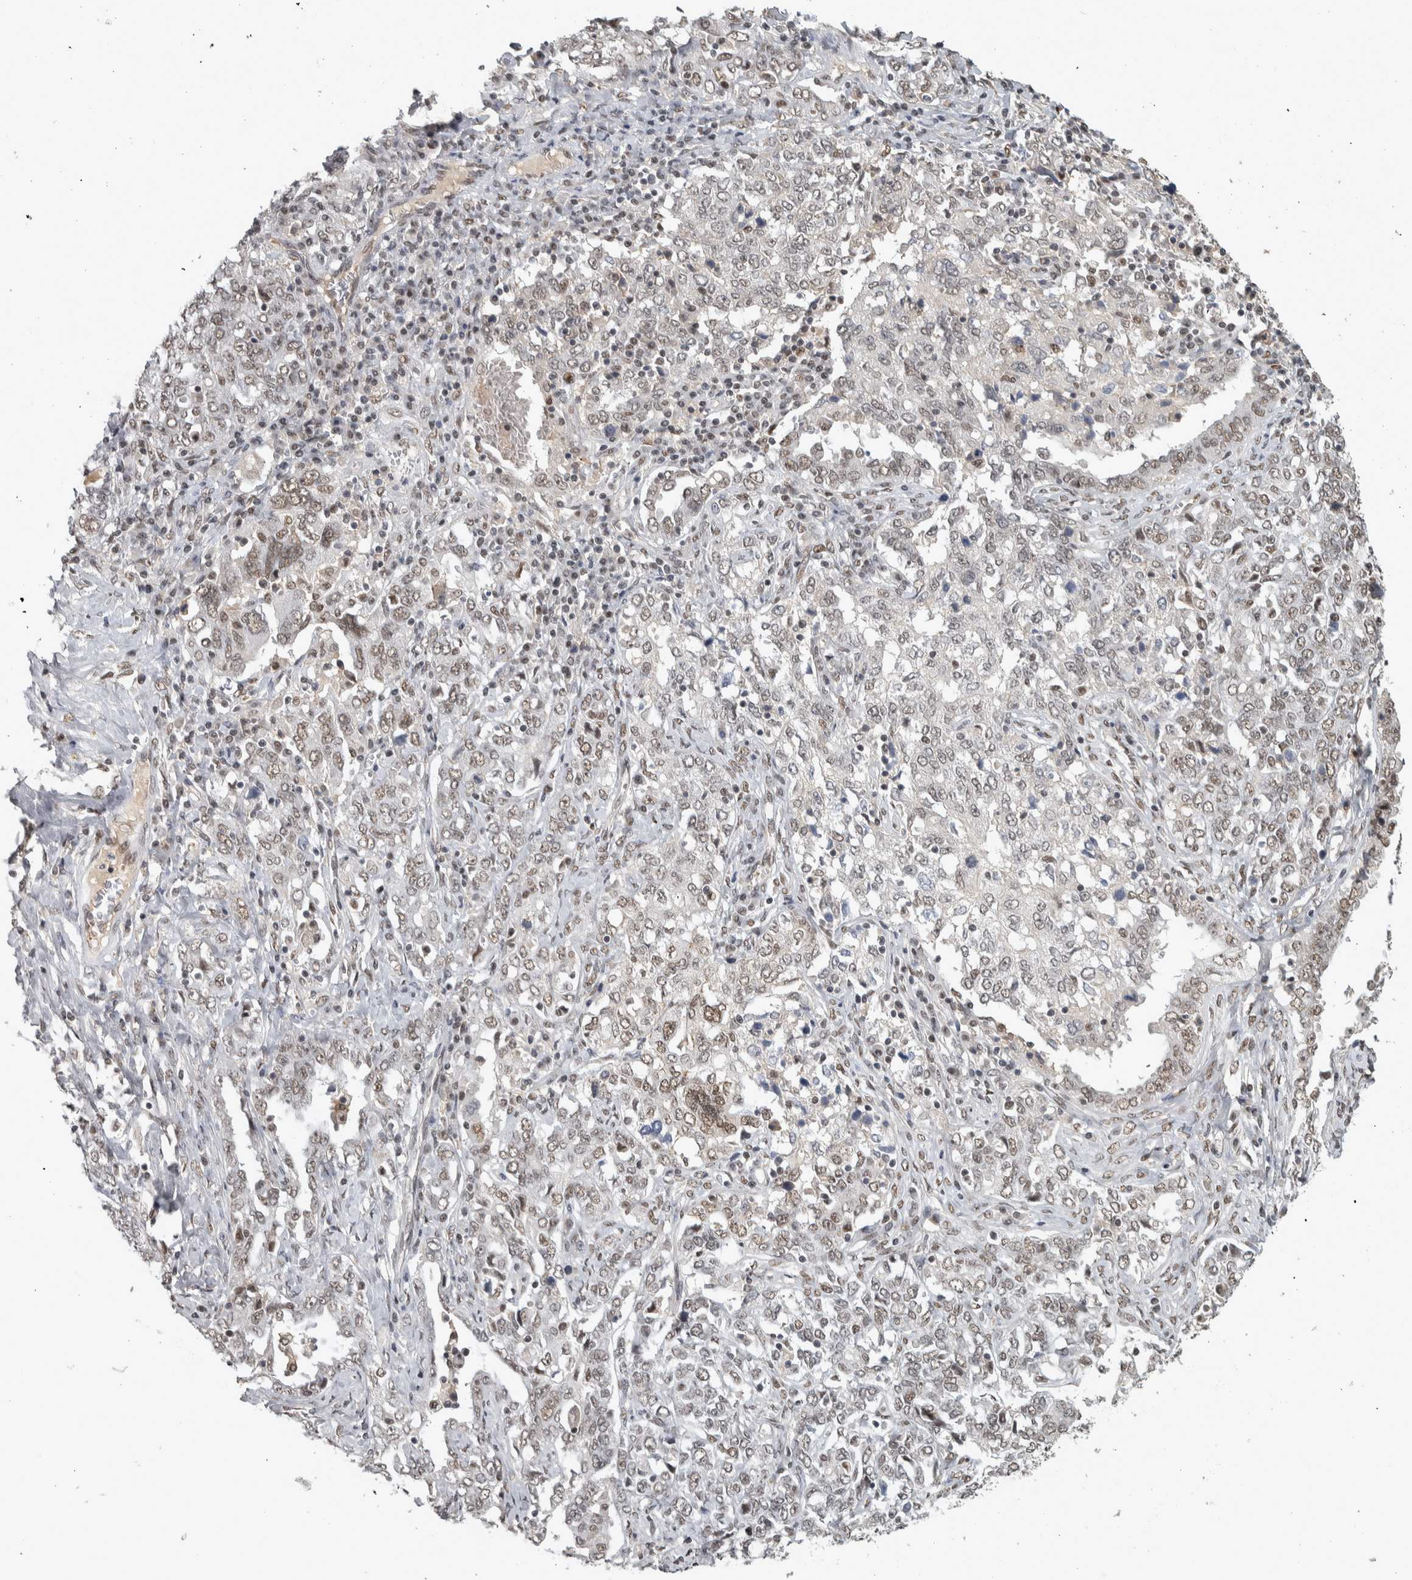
{"staining": {"intensity": "weak", "quantity": ">75%", "location": "nuclear"}, "tissue": "ovarian cancer", "cell_type": "Tumor cells", "image_type": "cancer", "snomed": [{"axis": "morphology", "description": "Carcinoma, endometroid"}, {"axis": "topography", "description": "Ovary"}], "caption": "Immunohistochemistry (IHC) micrograph of ovarian cancer (endometroid carcinoma) stained for a protein (brown), which displays low levels of weak nuclear expression in about >75% of tumor cells.", "gene": "DDX42", "patient": {"sex": "female", "age": 62}}